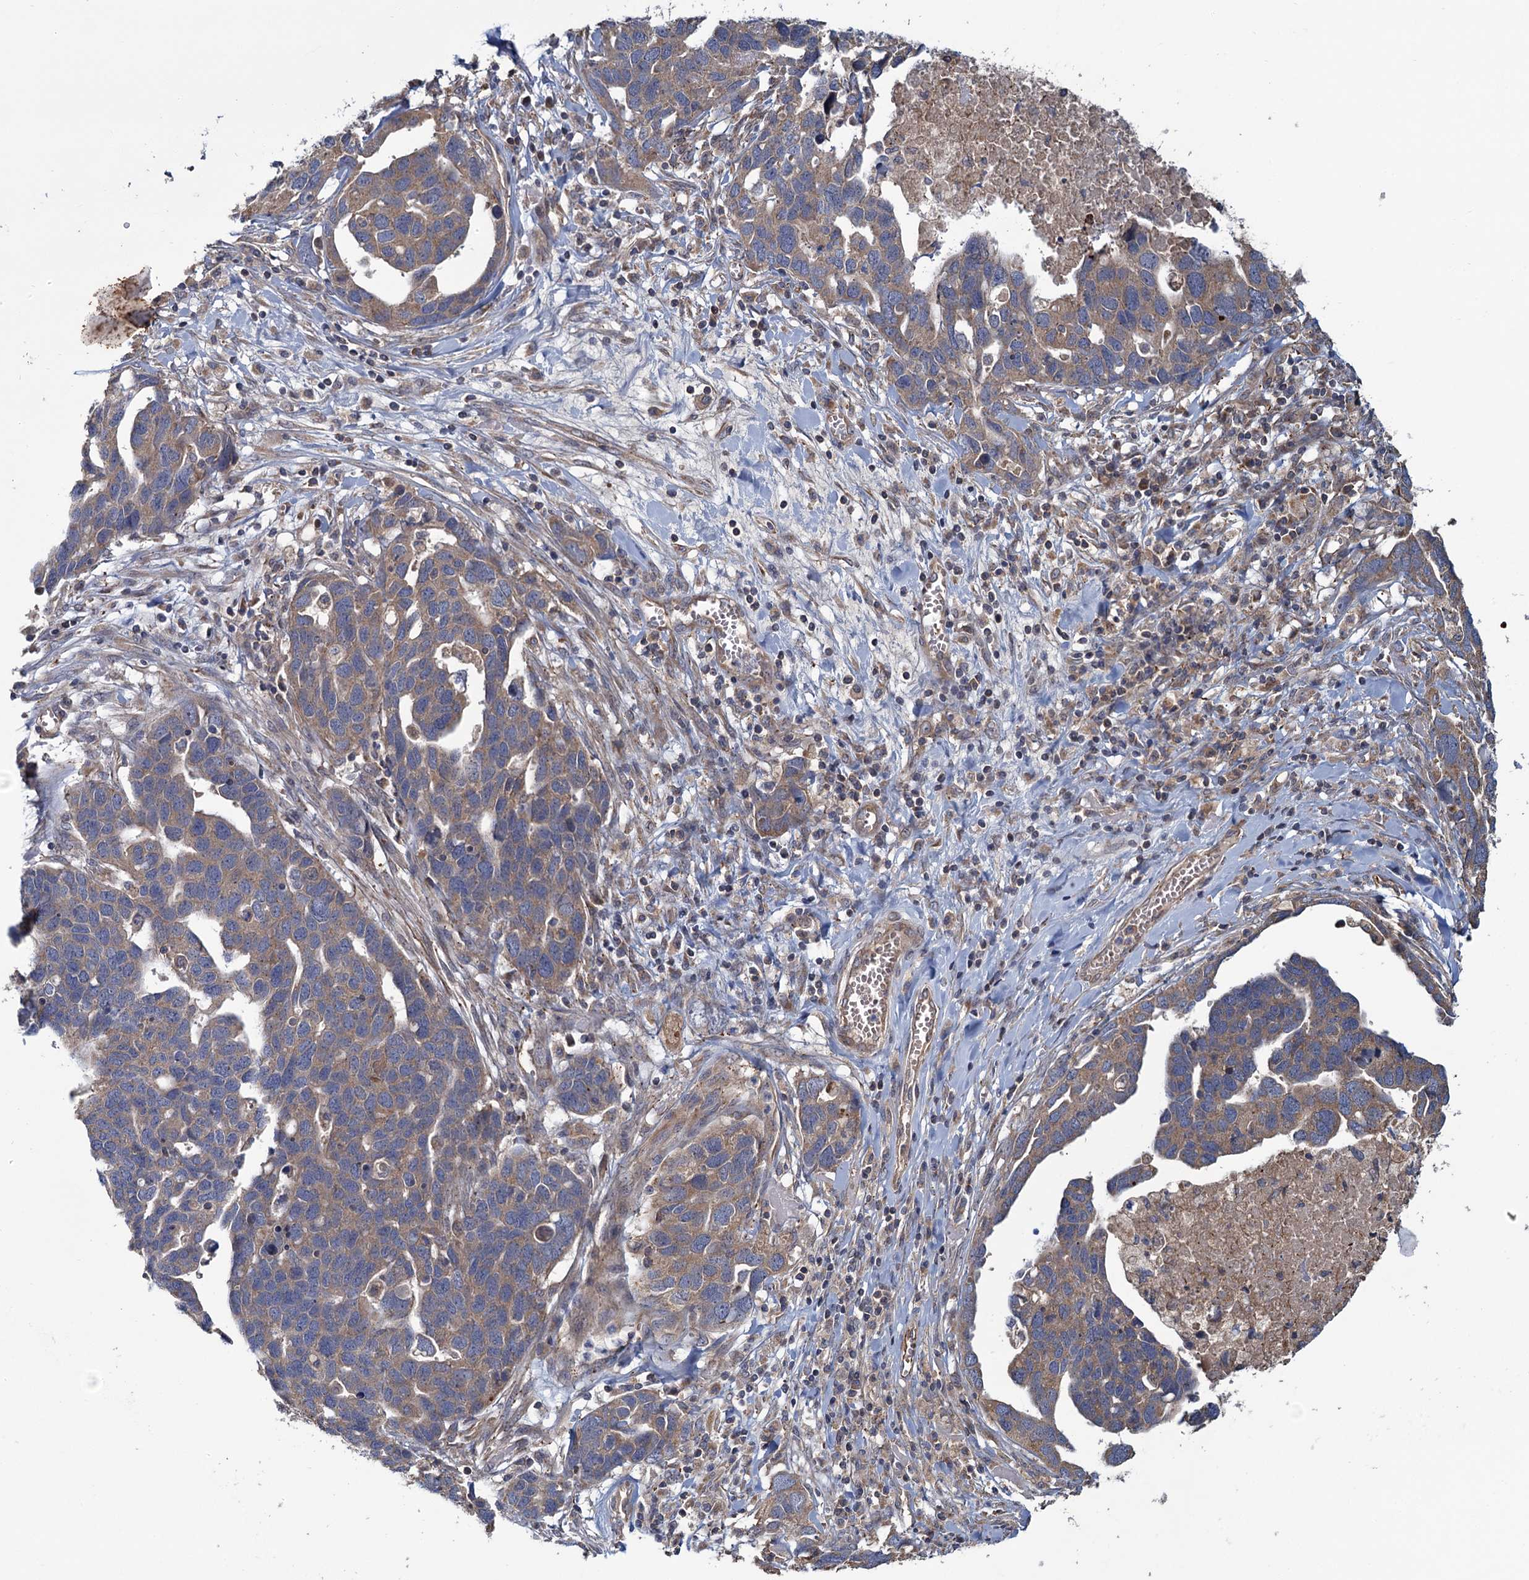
{"staining": {"intensity": "weak", "quantity": ">75%", "location": "cytoplasmic/membranous"}, "tissue": "ovarian cancer", "cell_type": "Tumor cells", "image_type": "cancer", "snomed": [{"axis": "morphology", "description": "Cystadenocarcinoma, serous, NOS"}, {"axis": "topography", "description": "Ovary"}], "caption": "Immunohistochemical staining of human ovarian cancer reveals weak cytoplasmic/membranous protein positivity in approximately >75% of tumor cells.", "gene": "MTRR", "patient": {"sex": "female", "age": 54}}